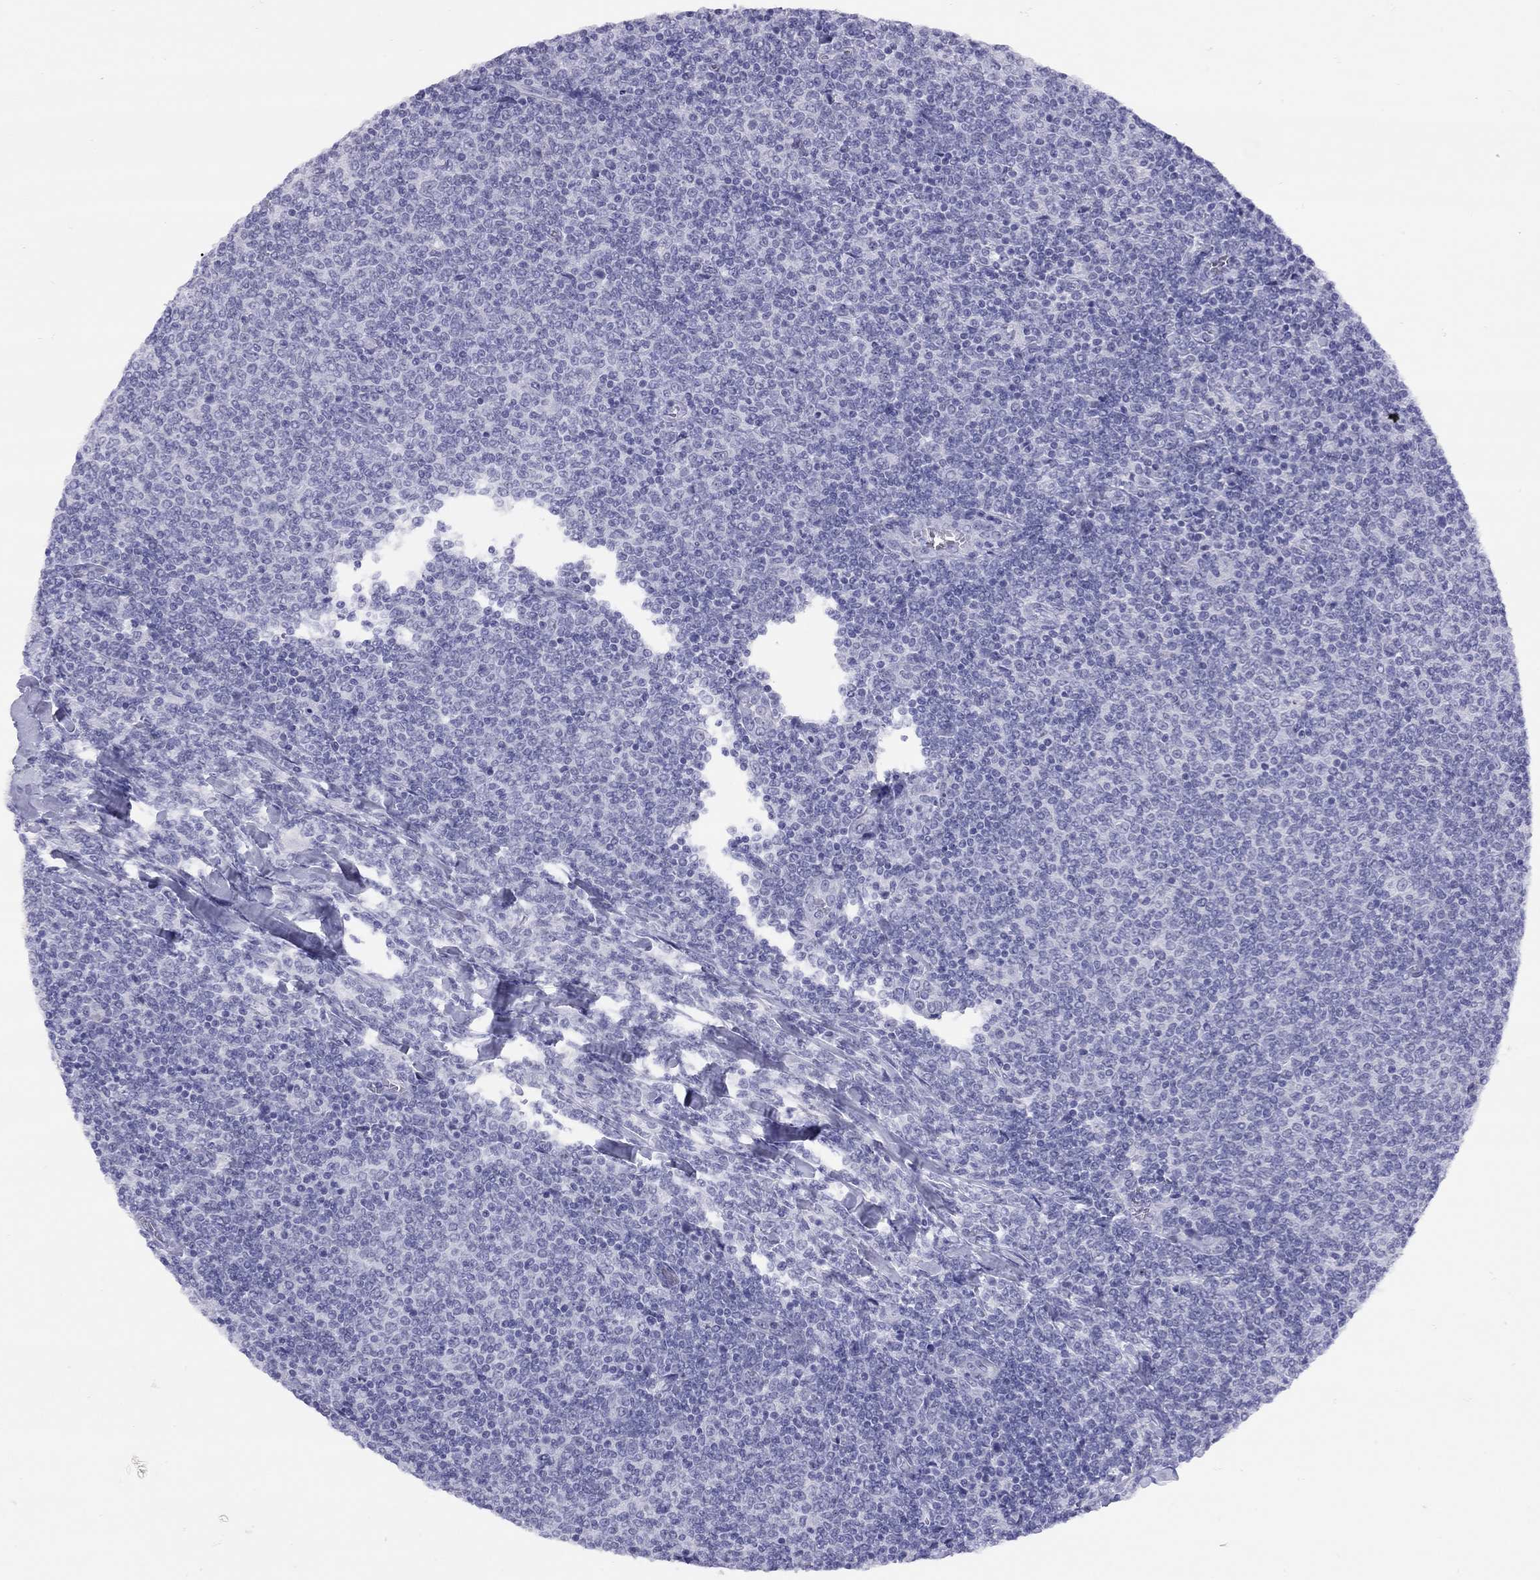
{"staining": {"intensity": "negative", "quantity": "none", "location": "none"}, "tissue": "lymphoma", "cell_type": "Tumor cells", "image_type": "cancer", "snomed": [{"axis": "morphology", "description": "Malignant lymphoma, non-Hodgkin's type, Low grade"}, {"axis": "topography", "description": "Lymph node"}], "caption": "The image shows no staining of tumor cells in low-grade malignant lymphoma, non-Hodgkin's type.", "gene": "LYAR", "patient": {"sex": "male", "age": 52}}